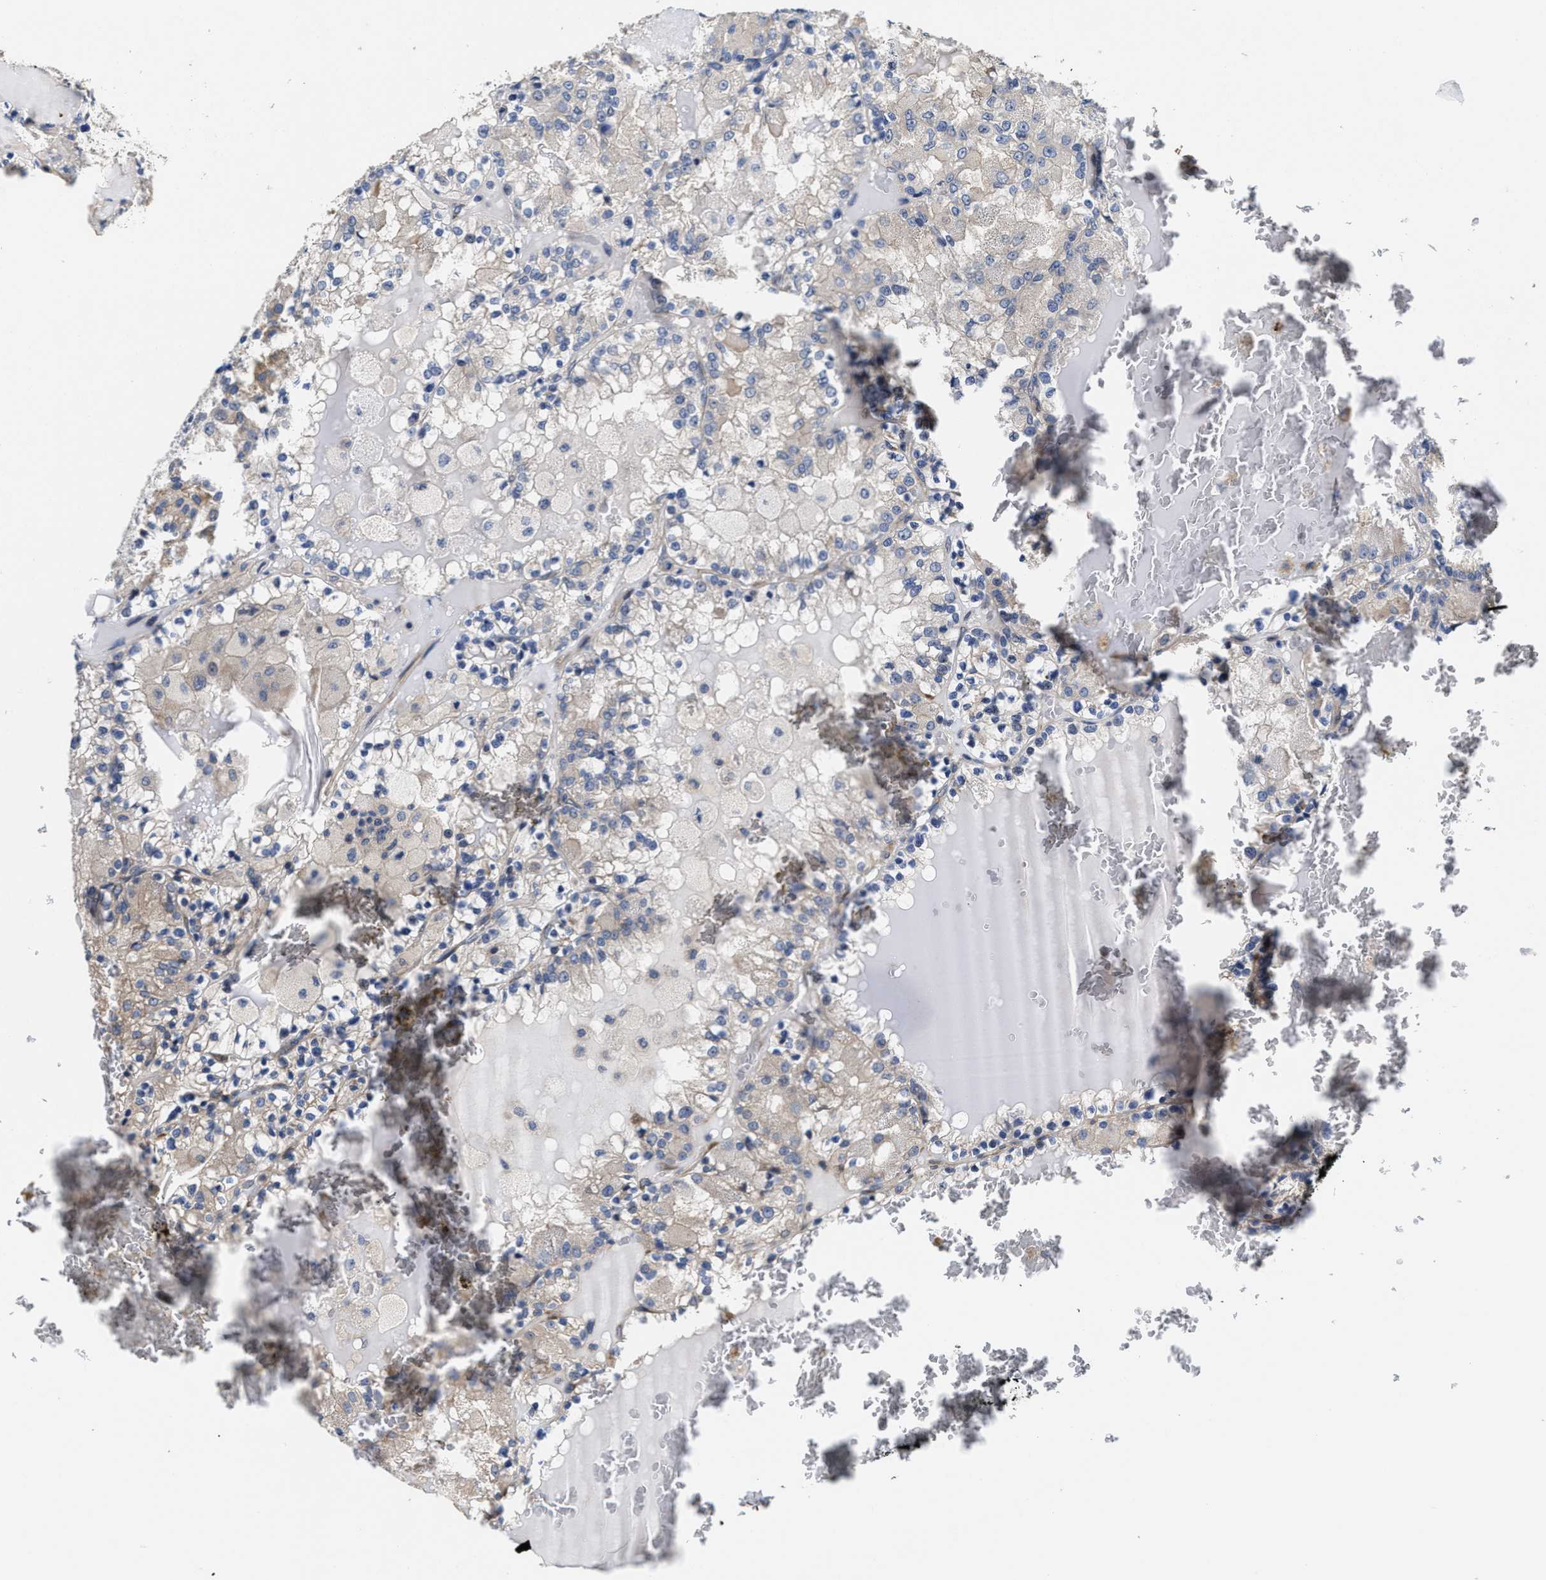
{"staining": {"intensity": "negative", "quantity": "none", "location": "none"}, "tissue": "renal cancer", "cell_type": "Tumor cells", "image_type": "cancer", "snomed": [{"axis": "morphology", "description": "Adenocarcinoma, NOS"}, {"axis": "topography", "description": "Kidney"}], "caption": "Histopathology image shows no significant protein positivity in tumor cells of adenocarcinoma (renal).", "gene": "TRAF6", "patient": {"sex": "female", "age": 56}}